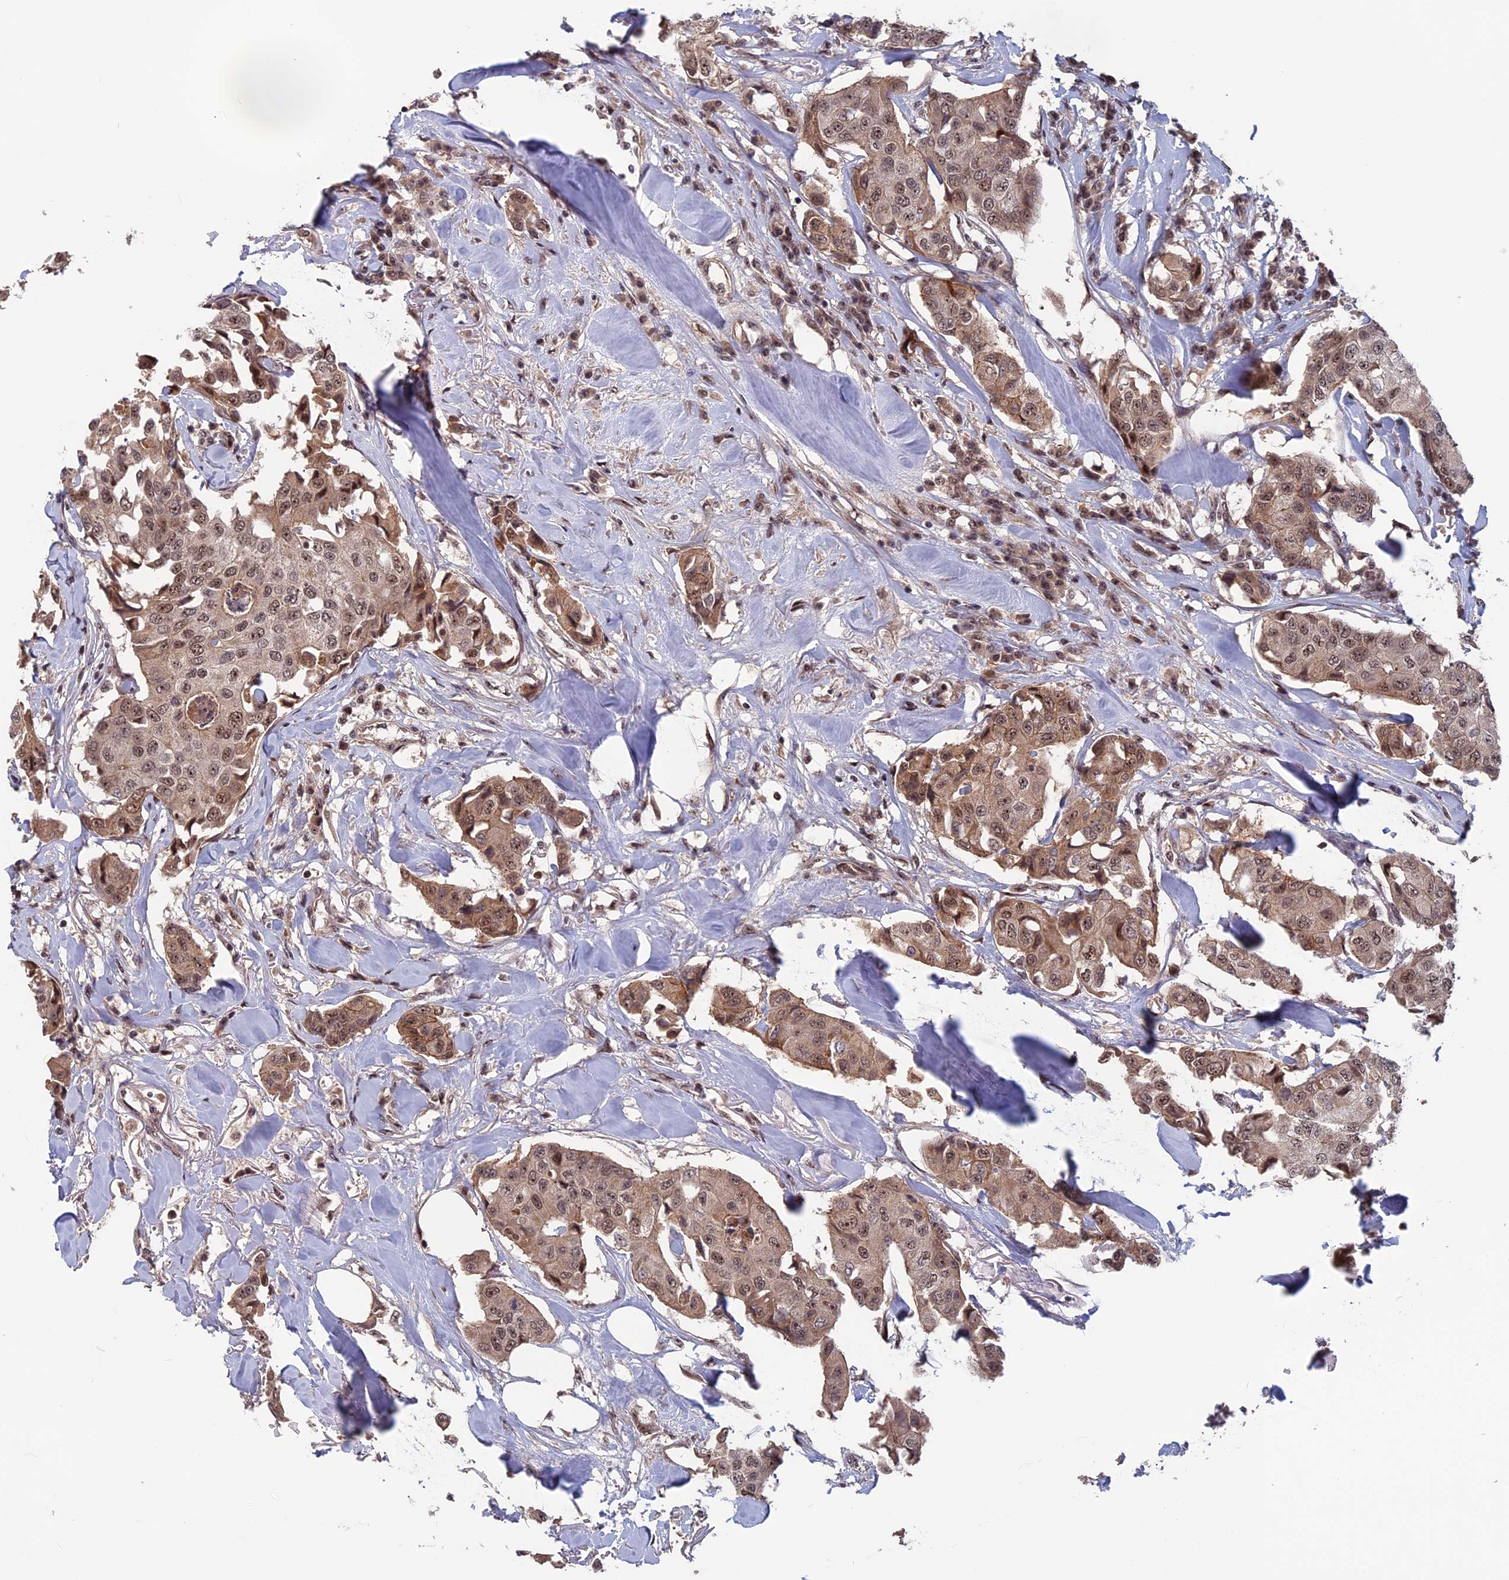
{"staining": {"intensity": "moderate", "quantity": ">75%", "location": "cytoplasmic/membranous,nuclear"}, "tissue": "breast cancer", "cell_type": "Tumor cells", "image_type": "cancer", "snomed": [{"axis": "morphology", "description": "Duct carcinoma"}, {"axis": "topography", "description": "Breast"}], "caption": "A high-resolution image shows immunohistochemistry staining of breast cancer (invasive ductal carcinoma), which demonstrates moderate cytoplasmic/membranous and nuclear positivity in about >75% of tumor cells.", "gene": "CACTIN", "patient": {"sex": "female", "age": 80}}